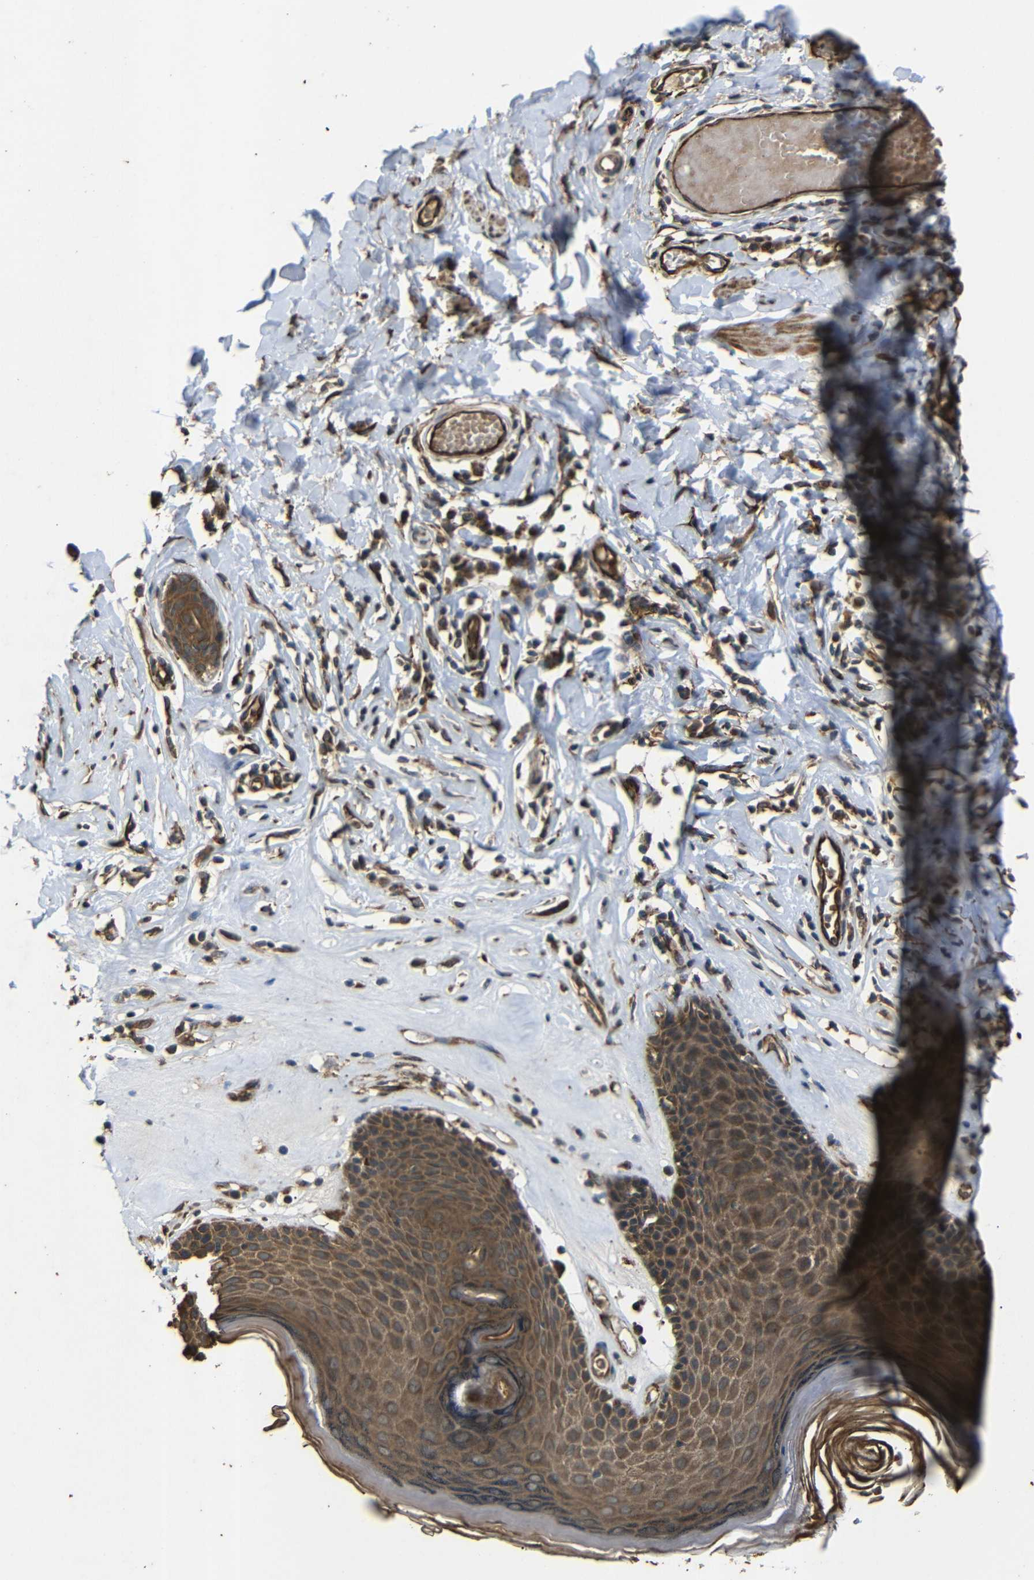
{"staining": {"intensity": "moderate", "quantity": ">75%", "location": "cytoplasmic/membranous"}, "tissue": "skin", "cell_type": "Epidermal cells", "image_type": "normal", "snomed": [{"axis": "morphology", "description": "Normal tissue, NOS"}, {"axis": "morphology", "description": "Inflammation, NOS"}, {"axis": "topography", "description": "Vulva"}], "caption": "IHC of normal skin displays medium levels of moderate cytoplasmic/membranous positivity in about >75% of epidermal cells.", "gene": "TRPC1", "patient": {"sex": "female", "age": 84}}